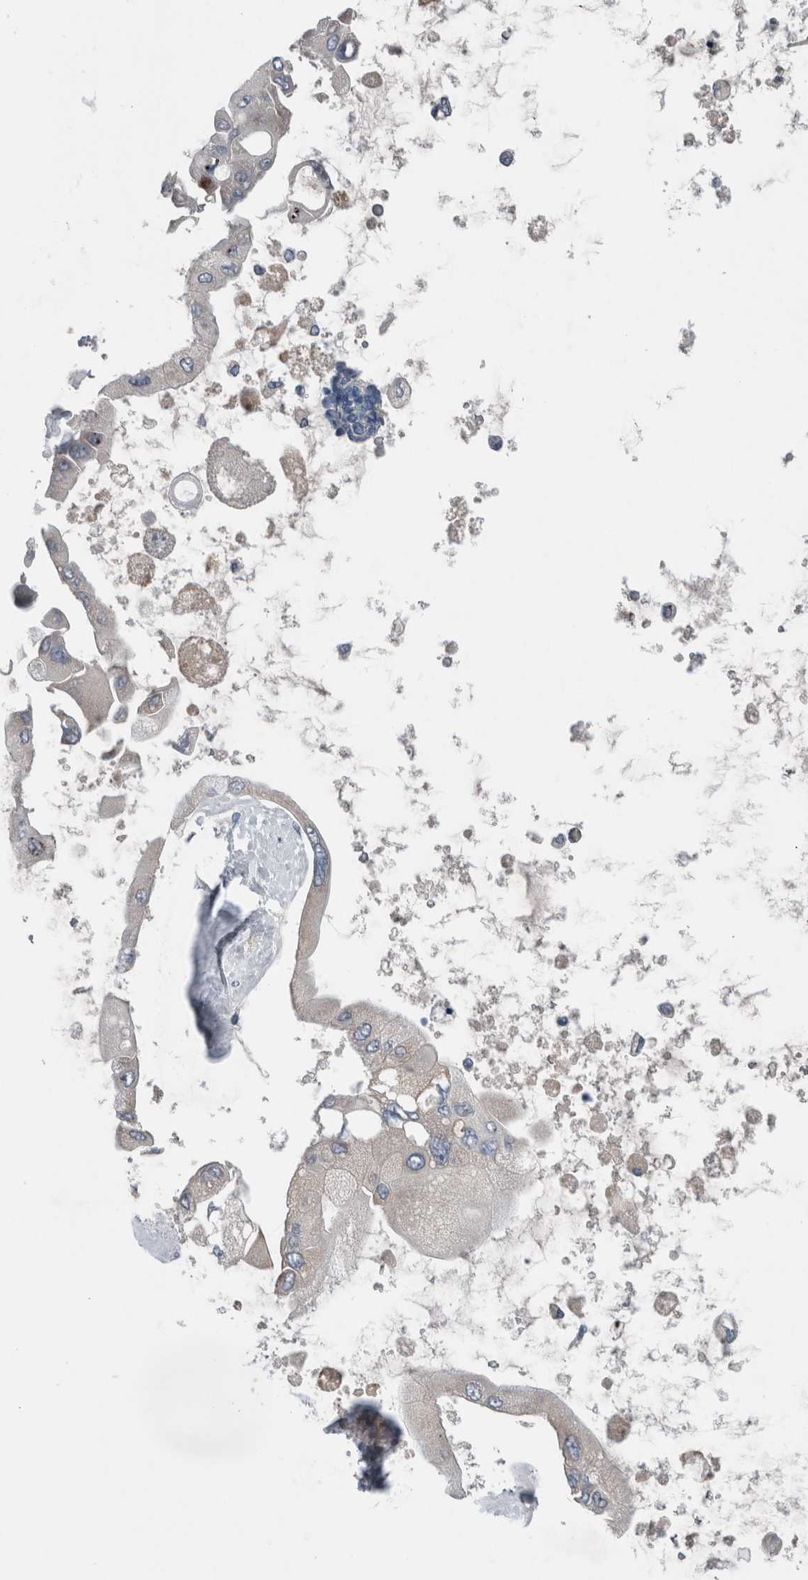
{"staining": {"intensity": "negative", "quantity": "none", "location": "none"}, "tissue": "liver cancer", "cell_type": "Tumor cells", "image_type": "cancer", "snomed": [{"axis": "morphology", "description": "Cholangiocarcinoma"}, {"axis": "topography", "description": "Liver"}], "caption": "Micrograph shows no significant protein staining in tumor cells of liver cancer.", "gene": "CRNN", "patient": {"sex": "male", "age": 50}}